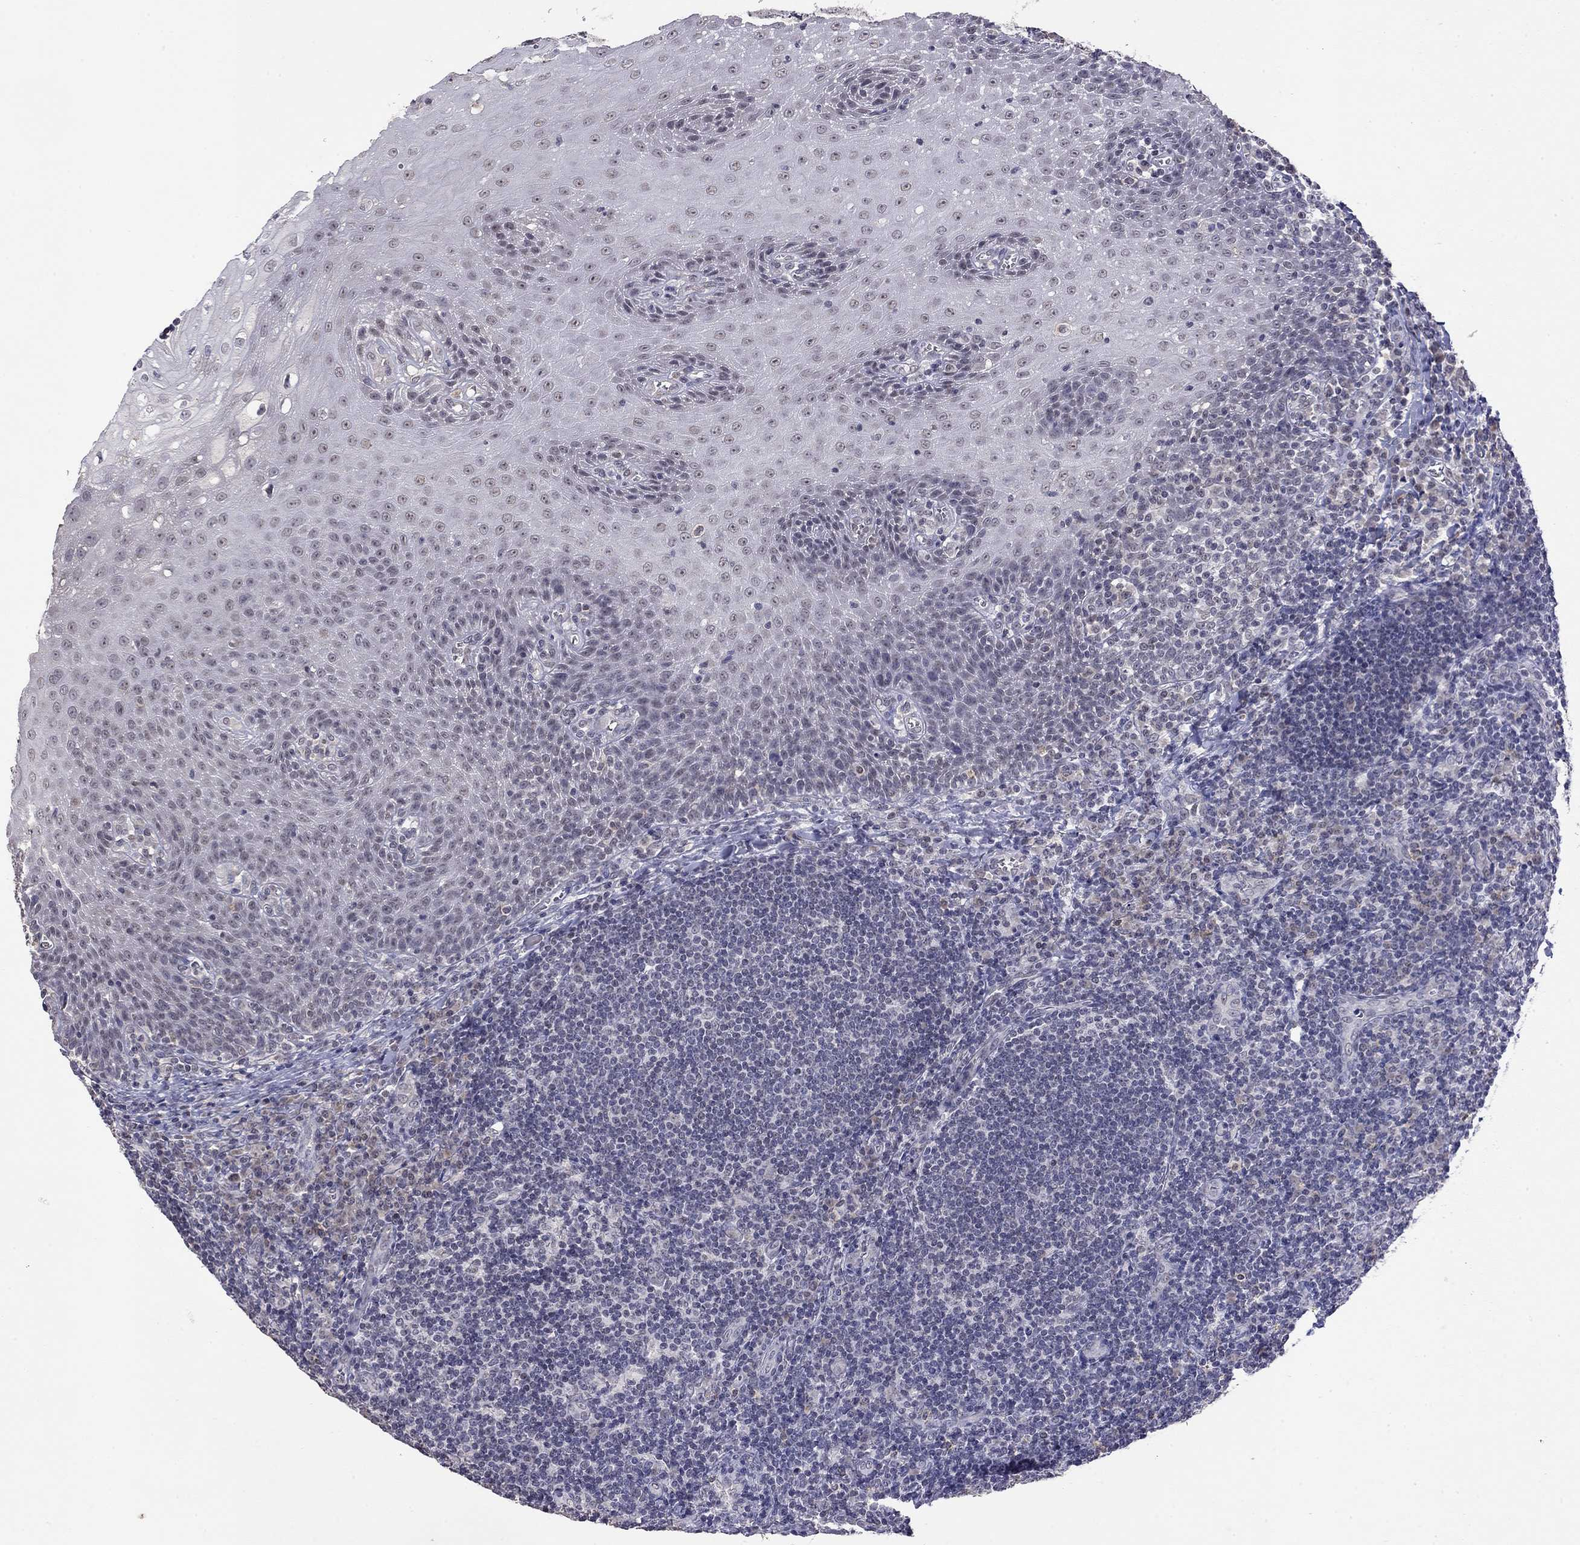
{"staining": {"intensity": "negative", "quantity": "none", "location": "none"}, "tissue": "tonsil", "cell_type": "Germinal center cells", "image_type": "normal", "snomed": [{"axis": "morphology", "description": "Normal tissue, NOS"}, {"axis": "topography", "description": "Tonsil"}], "caption": "This is an IHC photomicrograph of normal tonsil. There is no staining in germinal center cells.", "gene": "WNK3", "patient": {"sex": "male", "age": 33}}